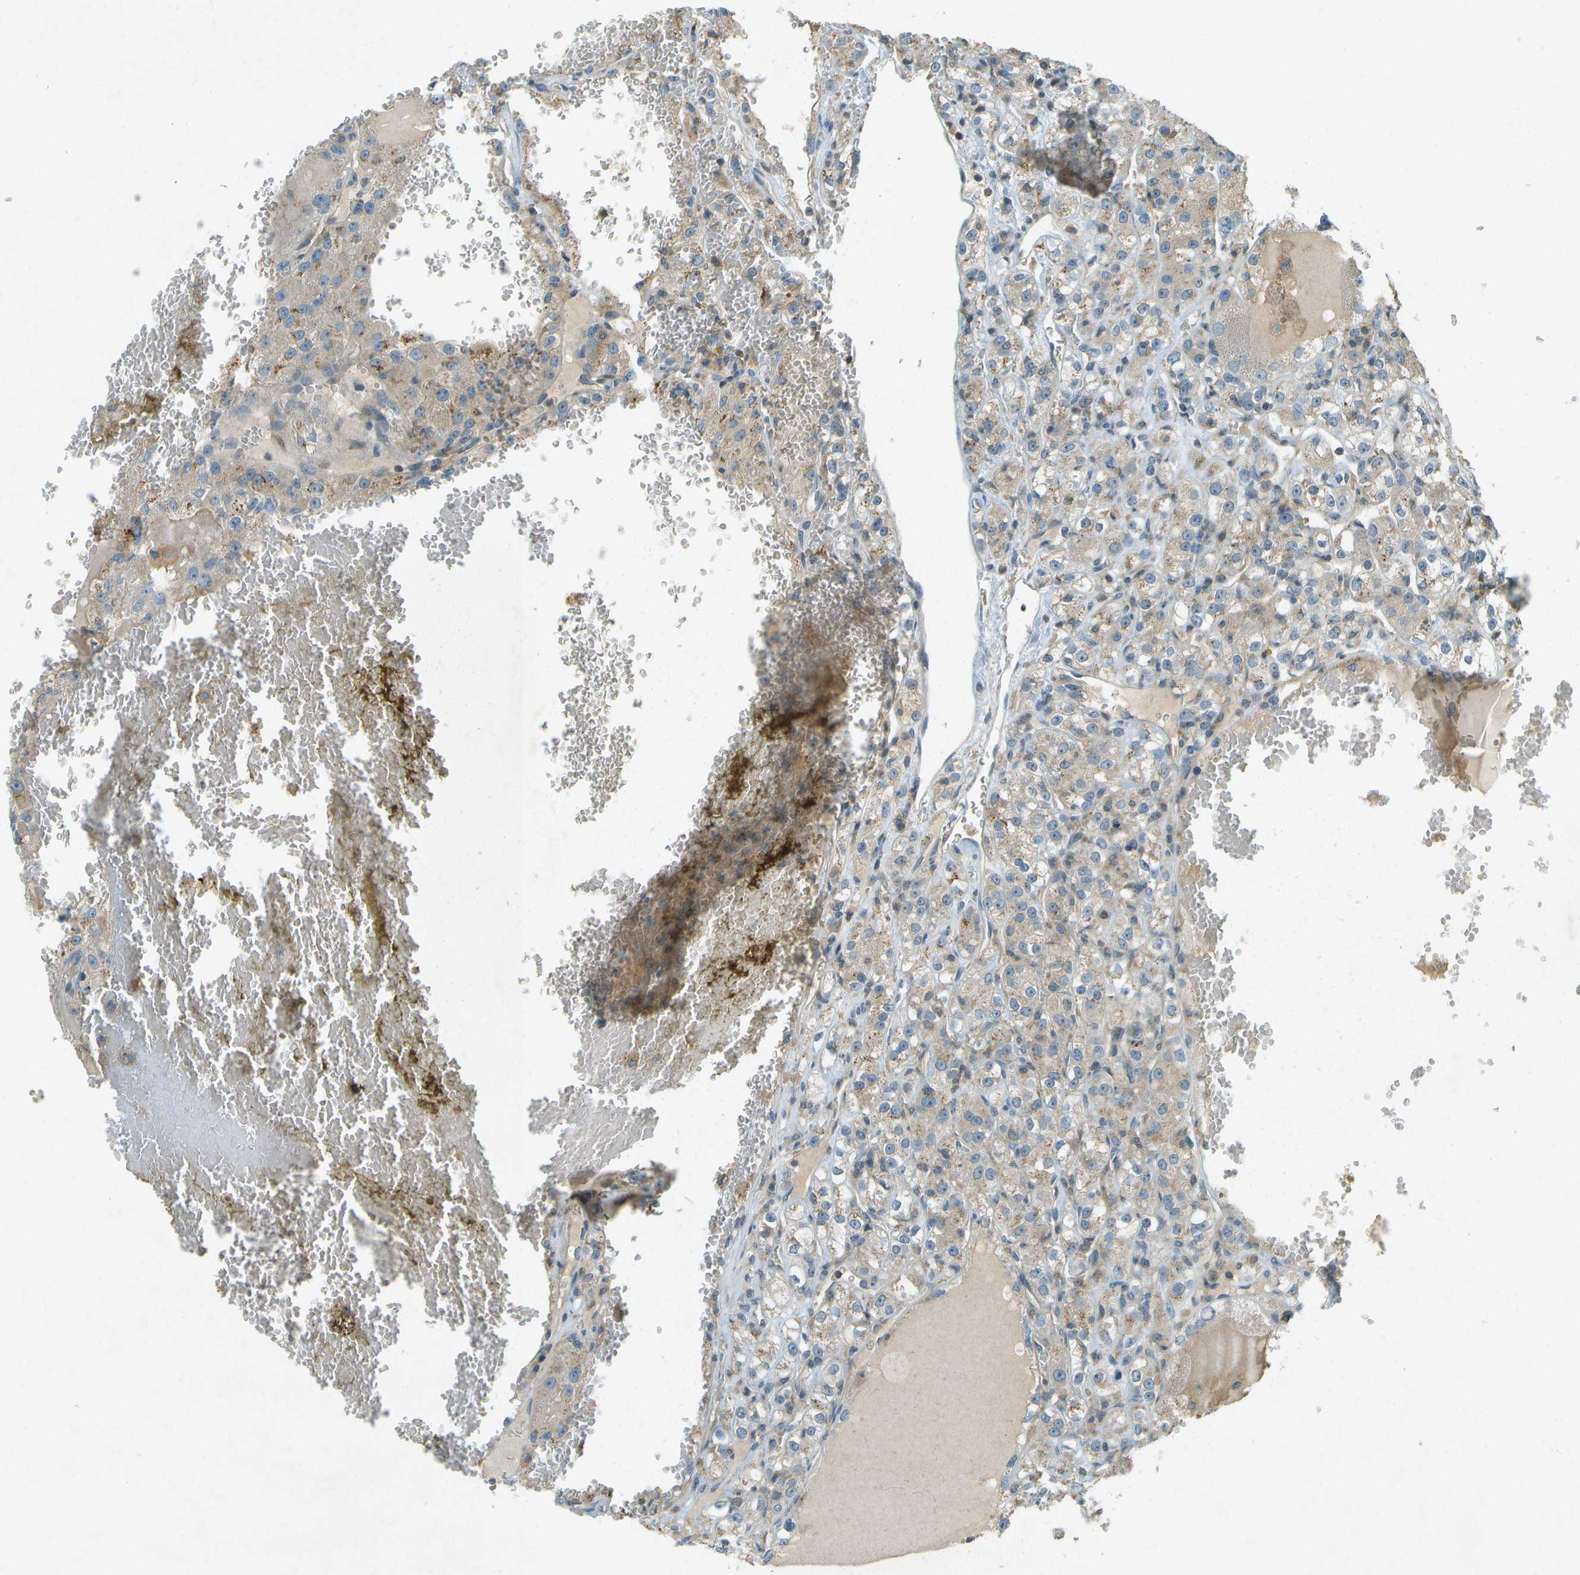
{"staining": {"intensity": "weak", "quantity": ">75%", "location": "cytoplasmic/membranous"}, "tissue": "renal cancer", "cell_type": "Tumor cells", "image_type": "cancer", "snomed": [{"axis": "morphology", "description": "Normal tissue, NOS"}, {"axis": "morphology", "description": "Adenocarcinoma, NOS"}, {"axis": "topography", "description": "Kidney"}], "caption": "Approximately >75% of tumor cells in human renal cancer (adenocarcinoma) exhibit weak cytoplasmic/membranous protein expression as visualized by brown immunohistochemical staining.", "gene": "NUDT4", "patient": {"sex": "male", "age": 61}}